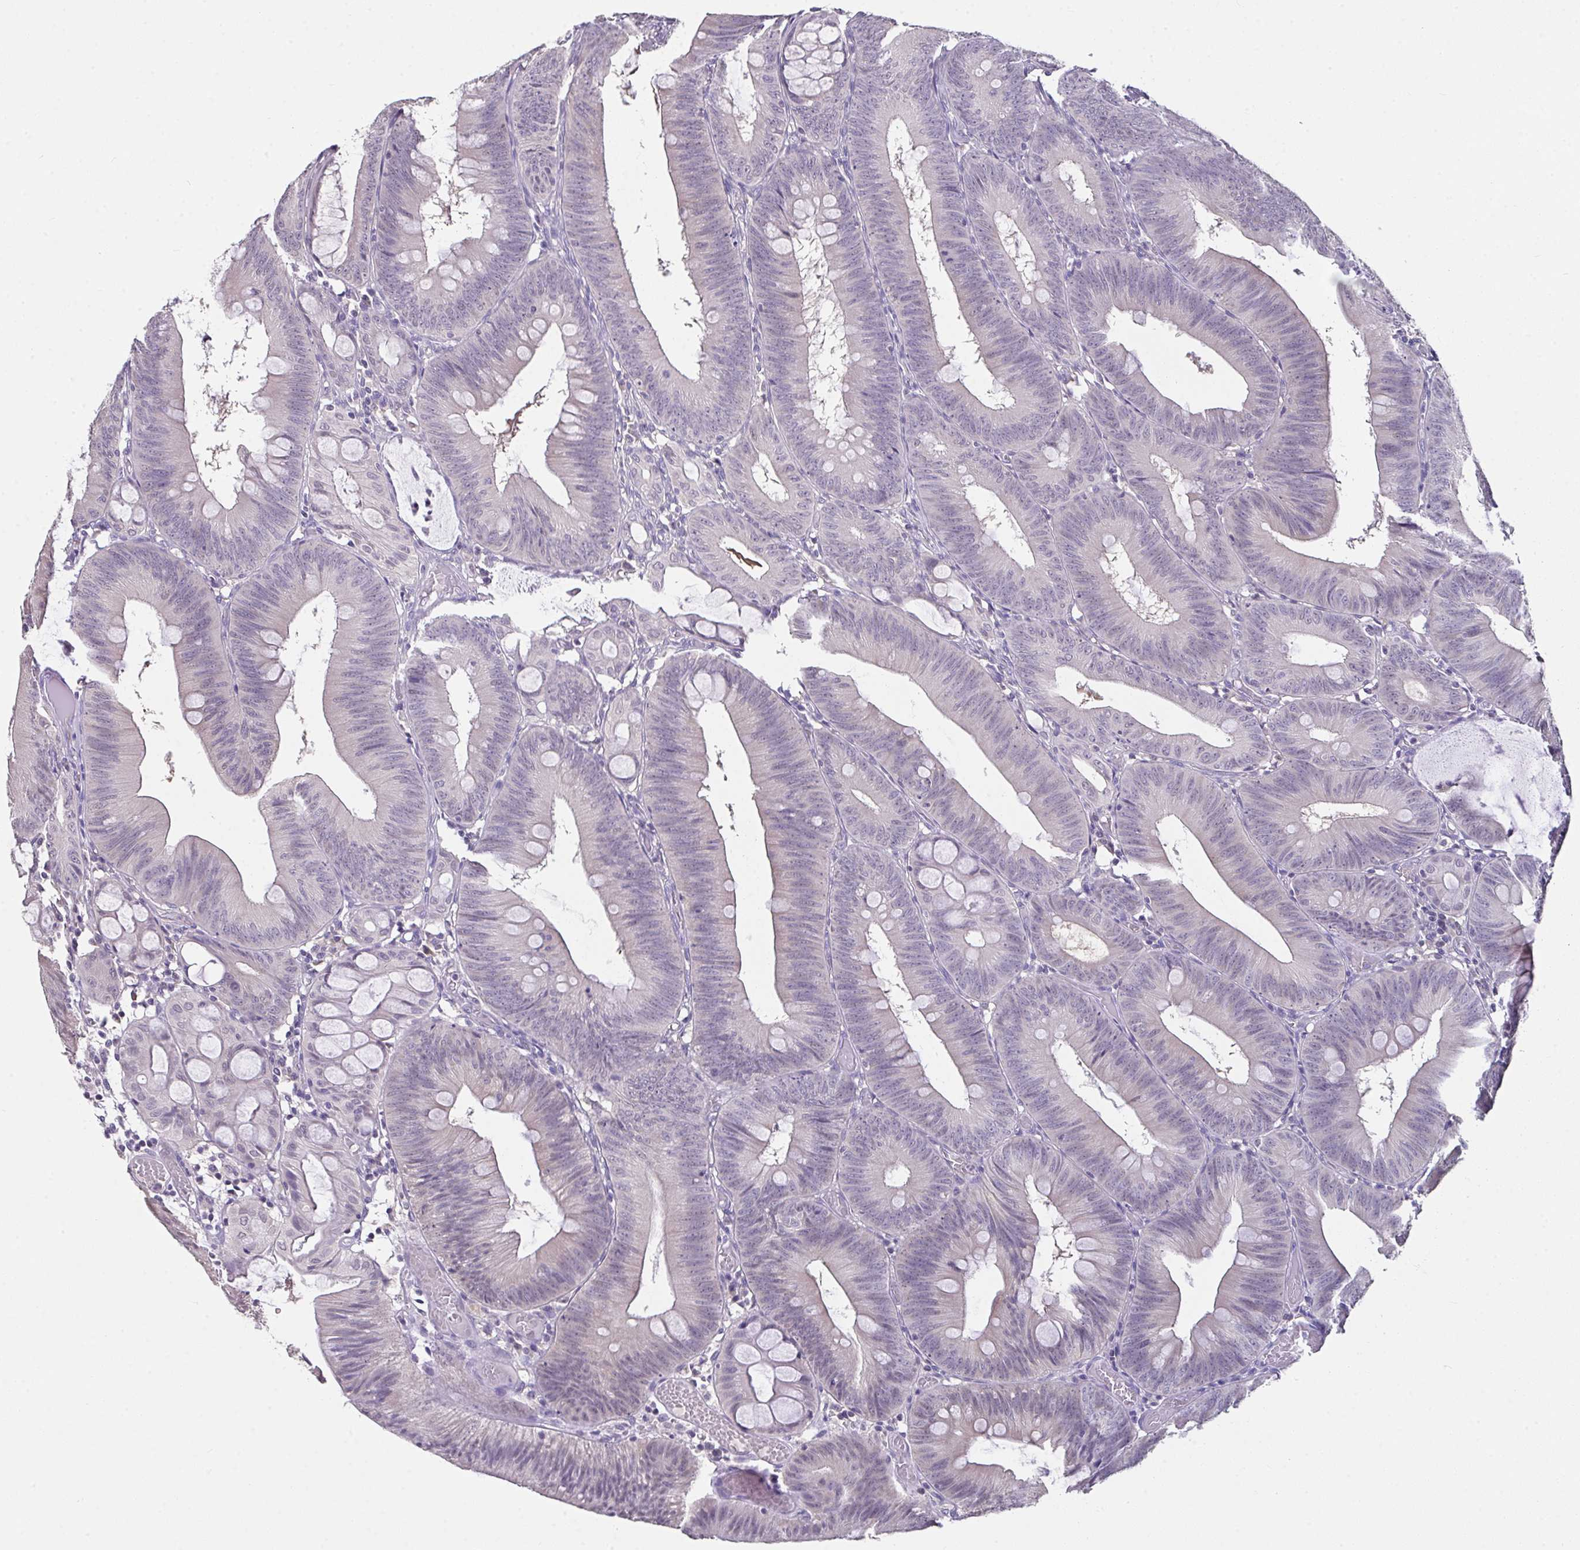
{"staining": {"intensity": "weak", "quantity": "<25%", "location": "cytoplasmic/membranous,nuclear"}, "tissue": "colorectal cancer", "cell_type": "Tumor cells", "image_type": "cancer", "snomed": [{"axis": "morphology", "description": "Adenocarcinoma, NOS"}, {"axis": "topography", "description": "Colon"}], "caption": "DAB (3,3'-diaminobenzidine) immunohistochemical staining of human colorectal cancer (adenocarcinoma) shows no significant staining in tumor cells.", "gene": "GLTPD2", "patient": {"sex": "male", "age": 84}}